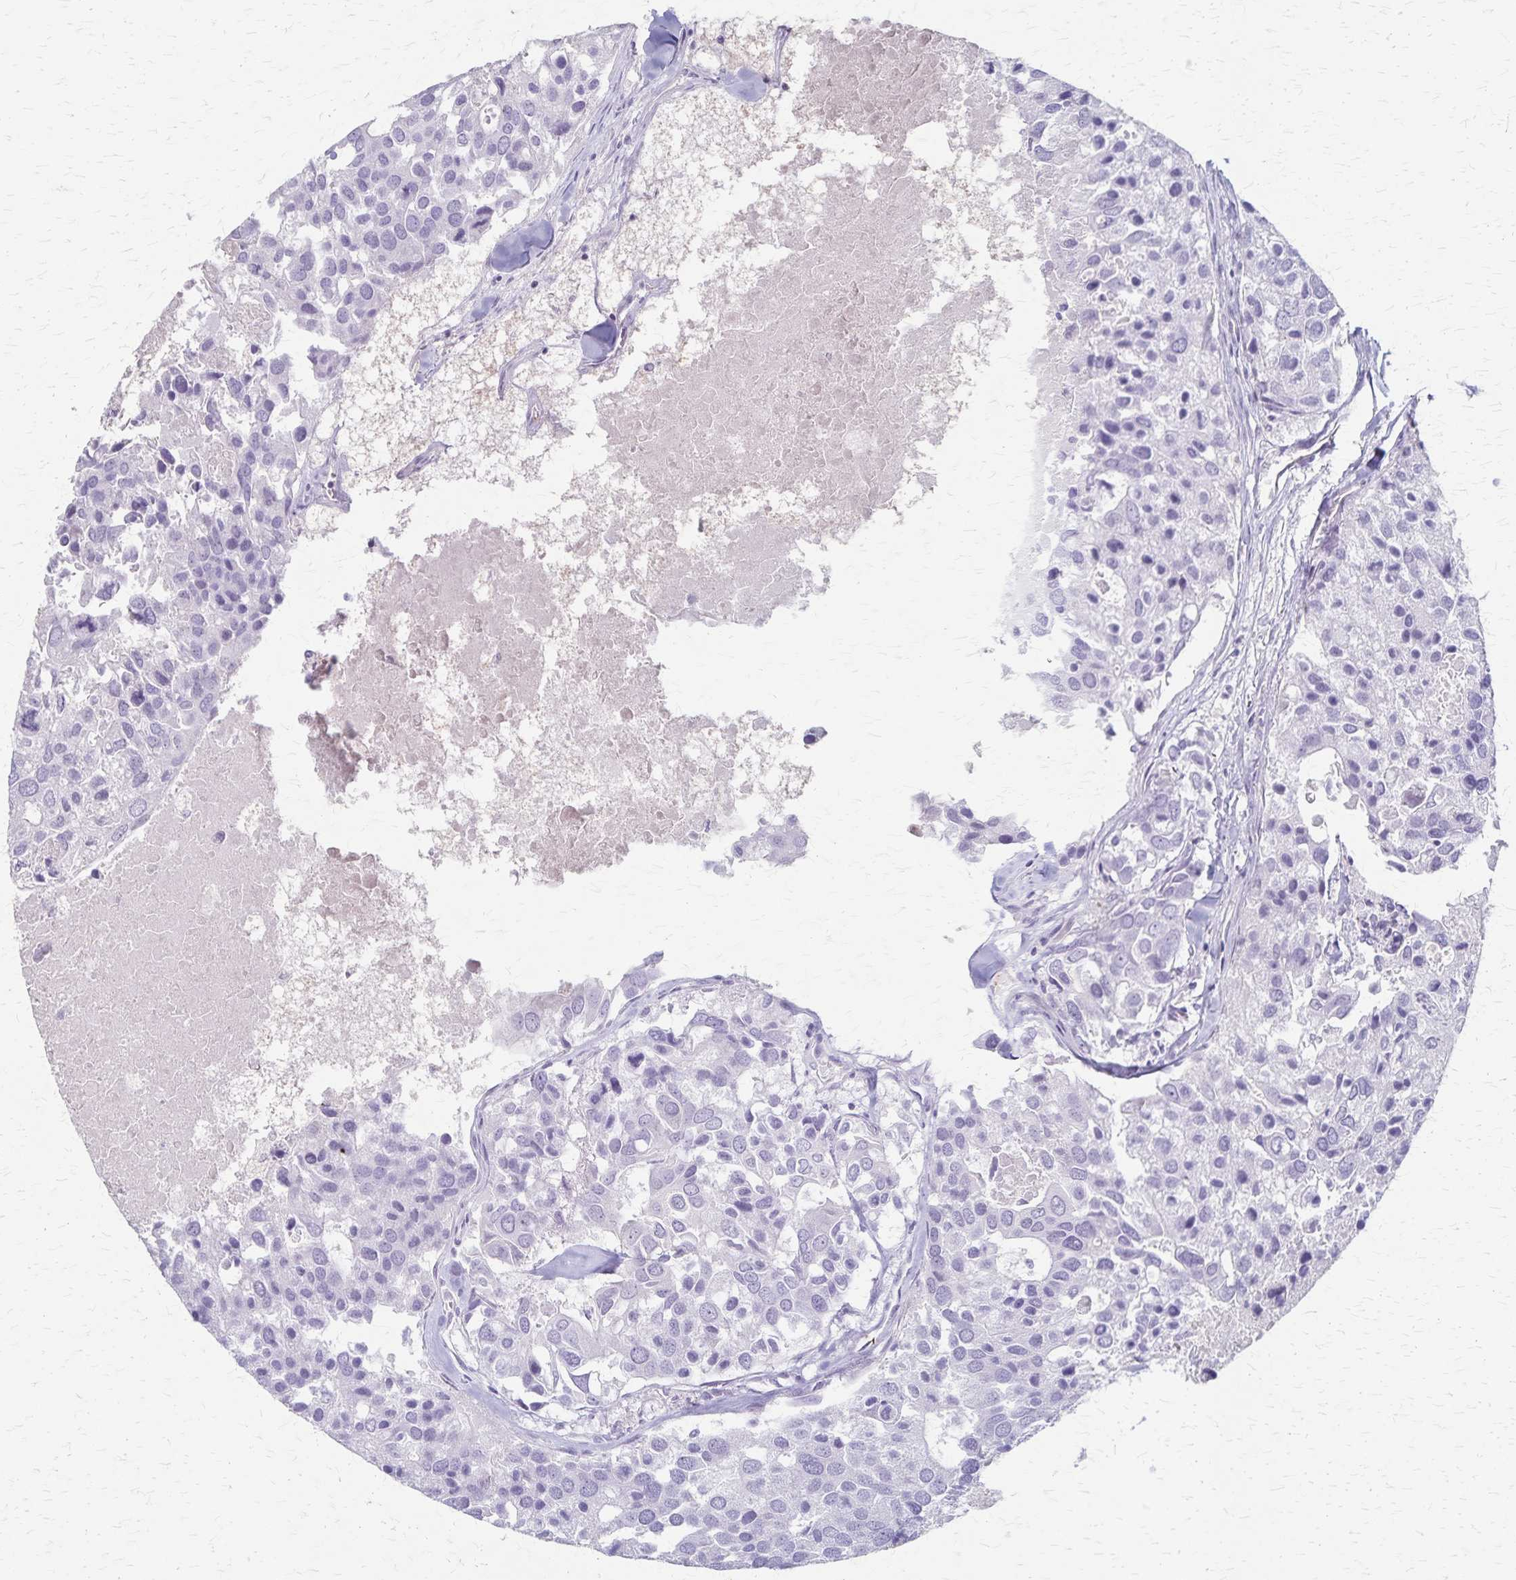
{"staining": {"intensity": "negative", "quantity": "none", "location": "none"}, "tissue": "breast cancer", "cell_type": "Tumor cells", "image_type": "cancer", "snomed": [{"axis": "morphology", "description": "Duct carcinoma"}, {"axis": "topography", "description": "Breast"}], "caption": "A photomicrograph of breast cancer stained for a protein displays no brown staining in tumor cells.", "gene": "RASL10B", "patient": {"sex": "female", "age": 83}}